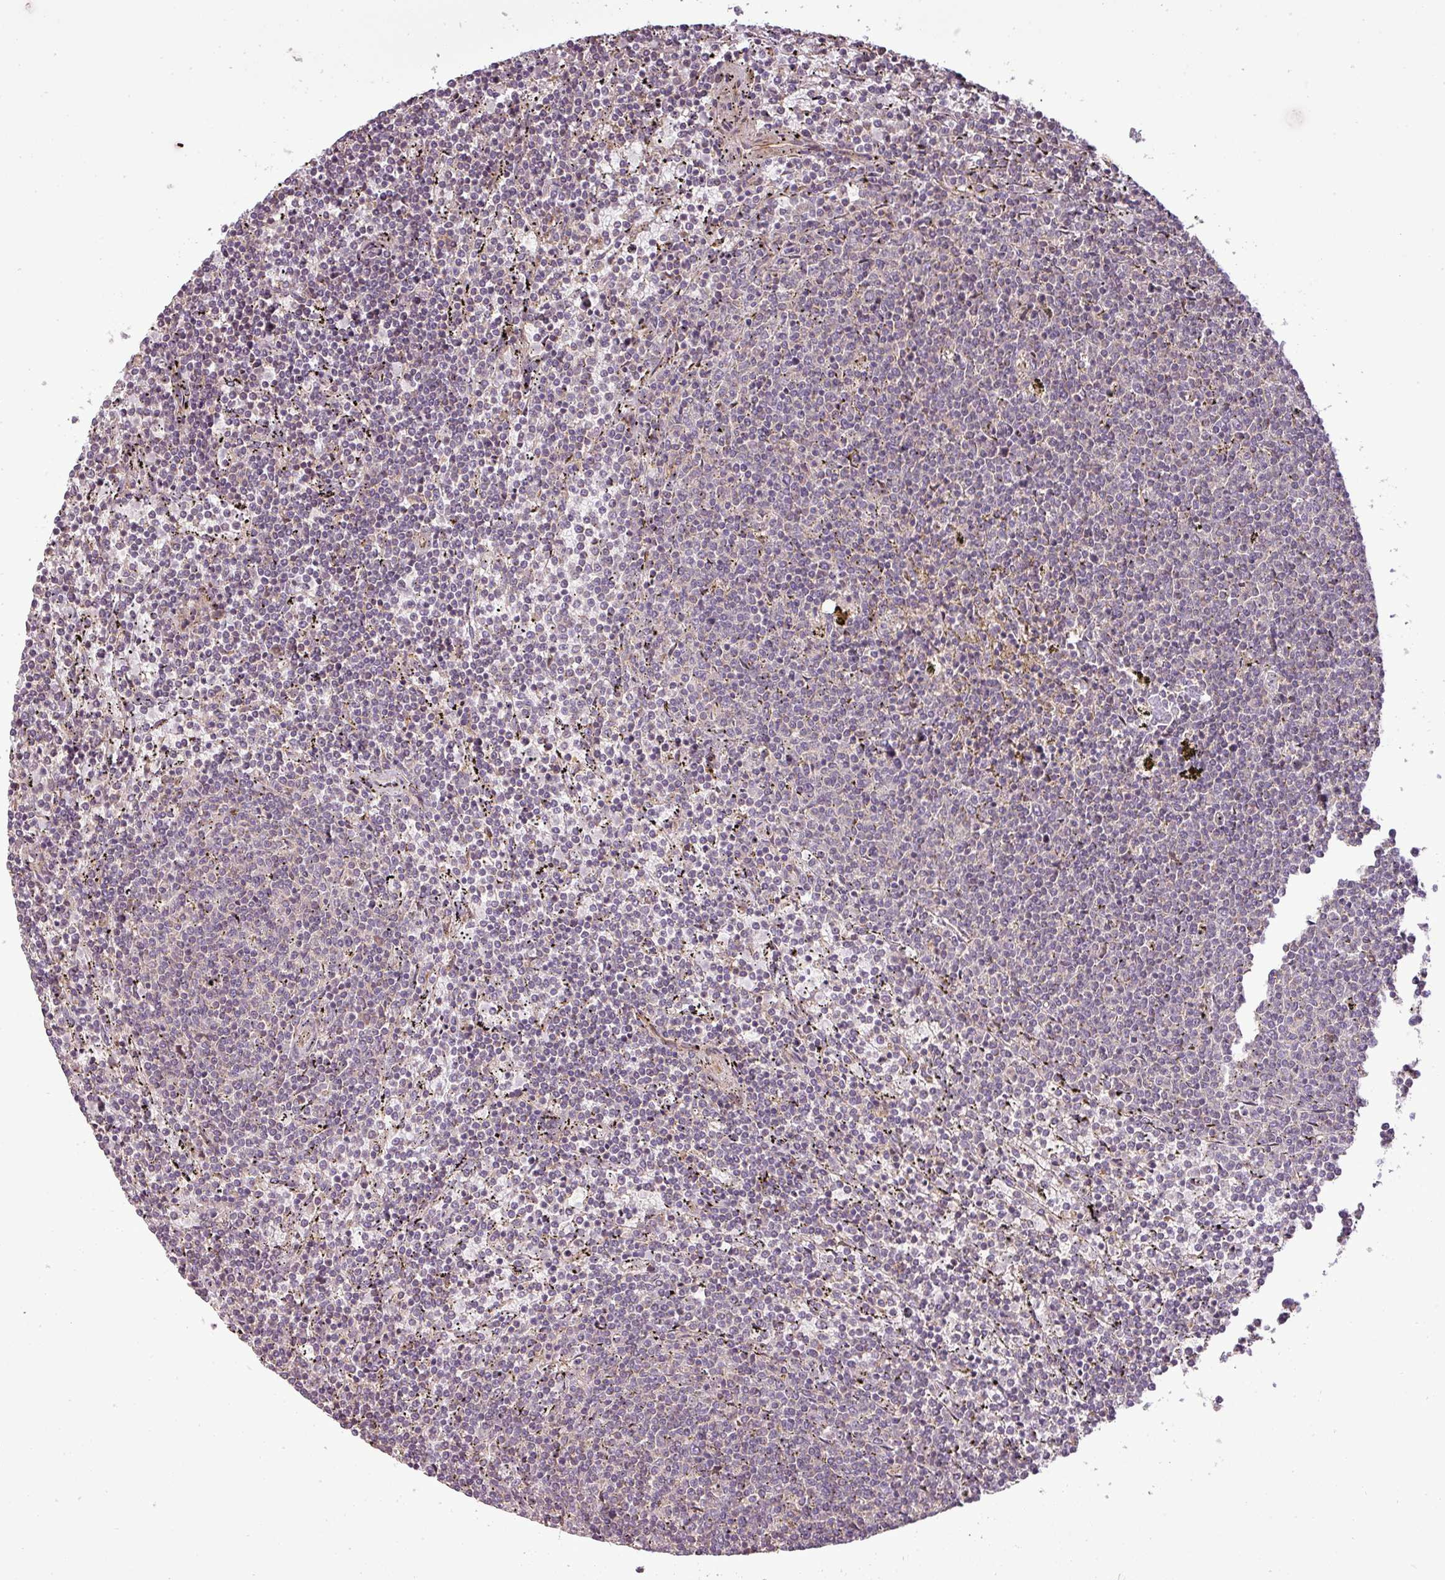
{"staining": {"intensity": "negative", "quantity": "none", "location": "none"}, "tissue": "lymphoma", "cell_type": "Tumor cells", "image_type": "cancer", "snomed": [{"axis": "morphology", "description": "Malignant lymphoma, non-Hodgkin's type, Low grade"}, {"axis": "topography", "description": "Spleen"}], "caption": "Immunohistochemistry (IHC) micrograph of neoplastic tissue: malignant lymphoma, non-Hodgkin's type (low-grade) stained with DAB (3,3'-diaminobenzidine) demonstrates no significant protein staining in tumor cells.", "gene": "FAIM", "patient": {"sex": "female", "age": 50}}